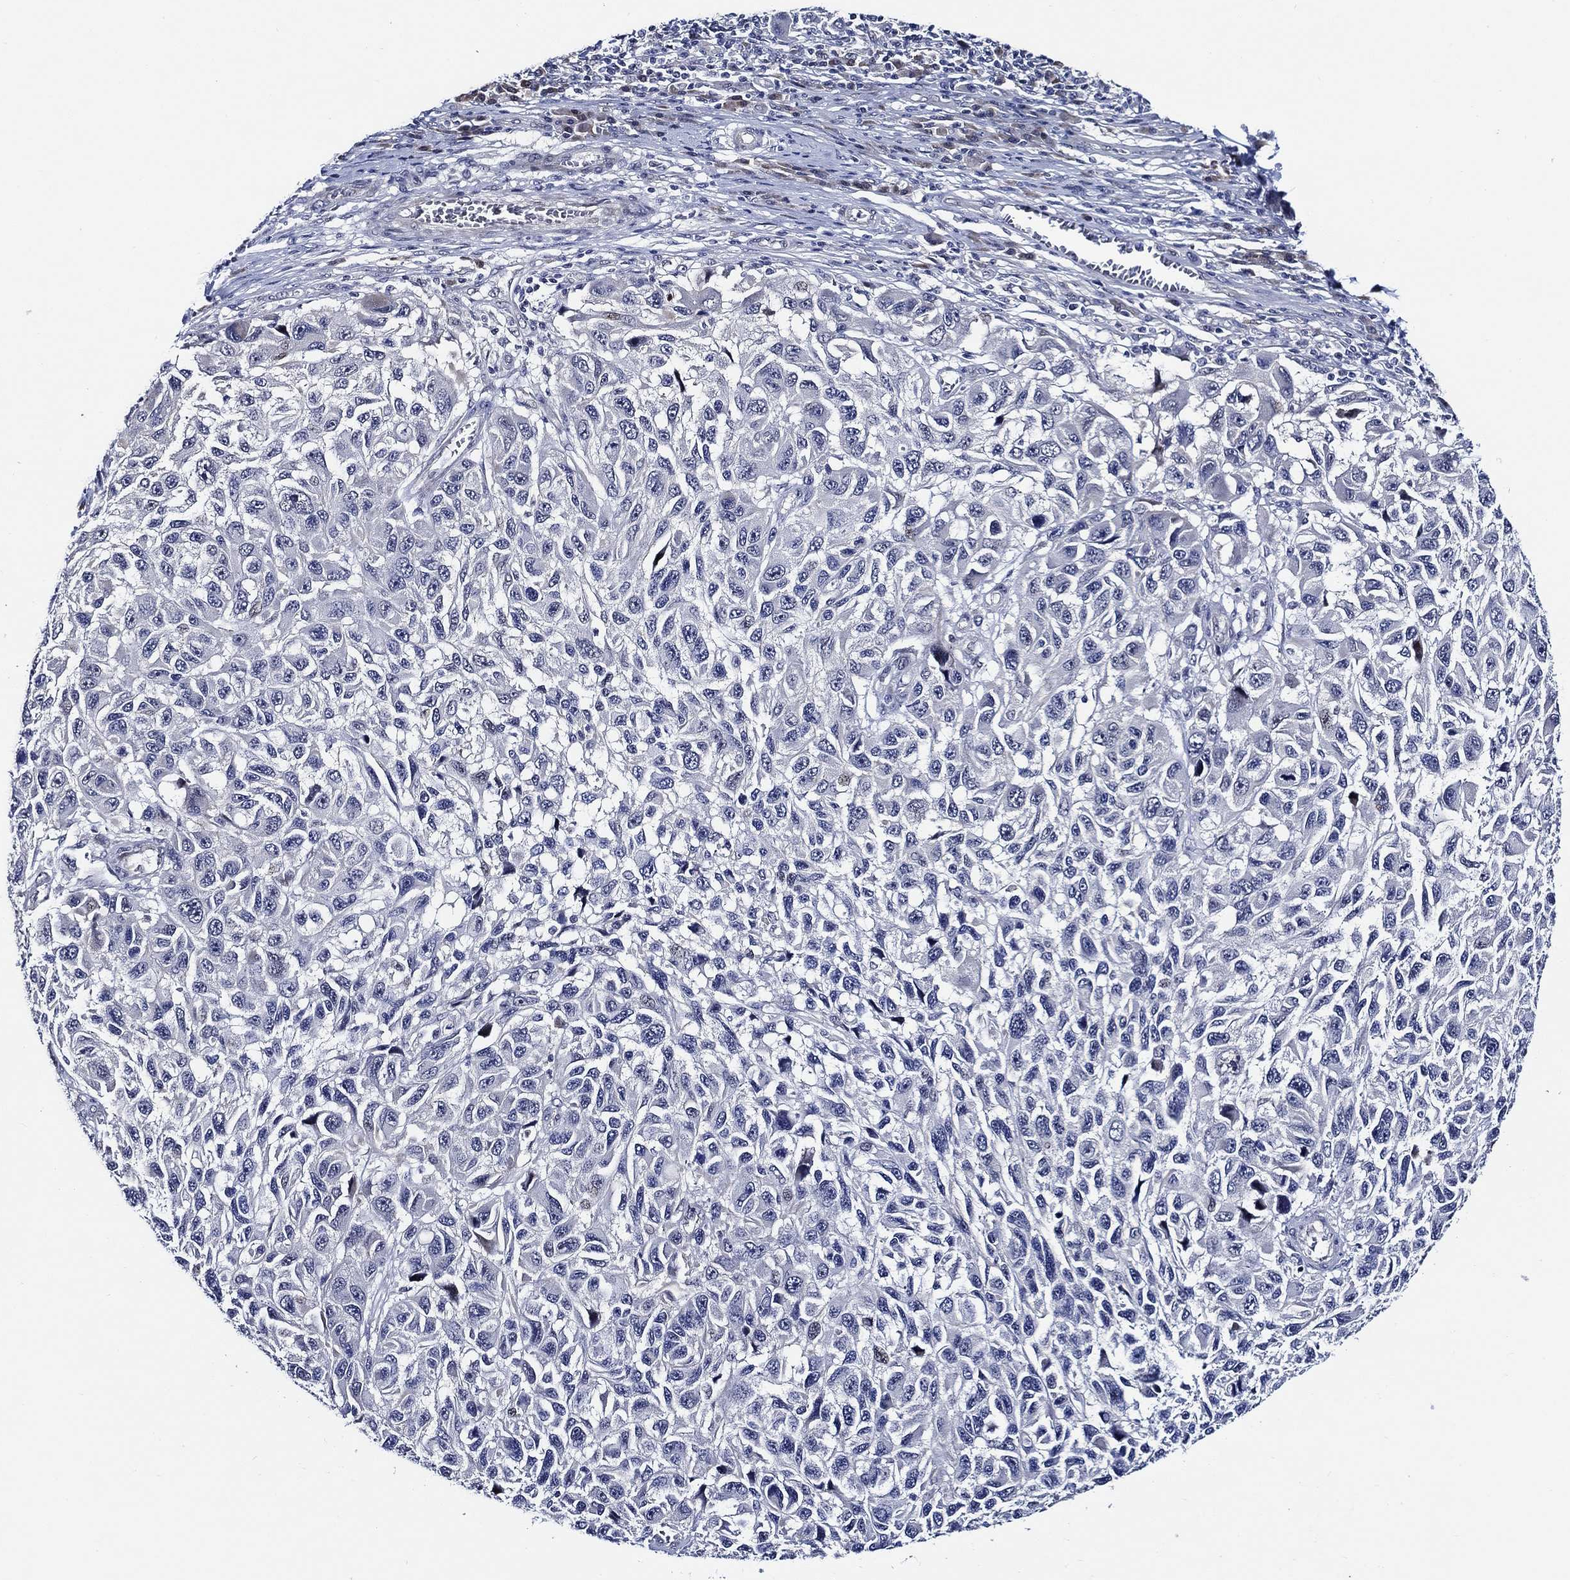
{"staining": {"intensity": "negative", "quantity": "none", "location": "none"}, "tissue": "melanoma", "cell_type": "Tumor cells", "image_type": "cancer", "snomed": [{"axis": "morphology", "description": "Malignant melanoma, NOS"}, {"axis": "topography", "description": "Skin"}], "caption": "Melanoma was stained to show a protein in brown. There is no significant positivity in tumor cells.", "gene": "C8orf48", "patient": {"sex": "male", "age": 53}}